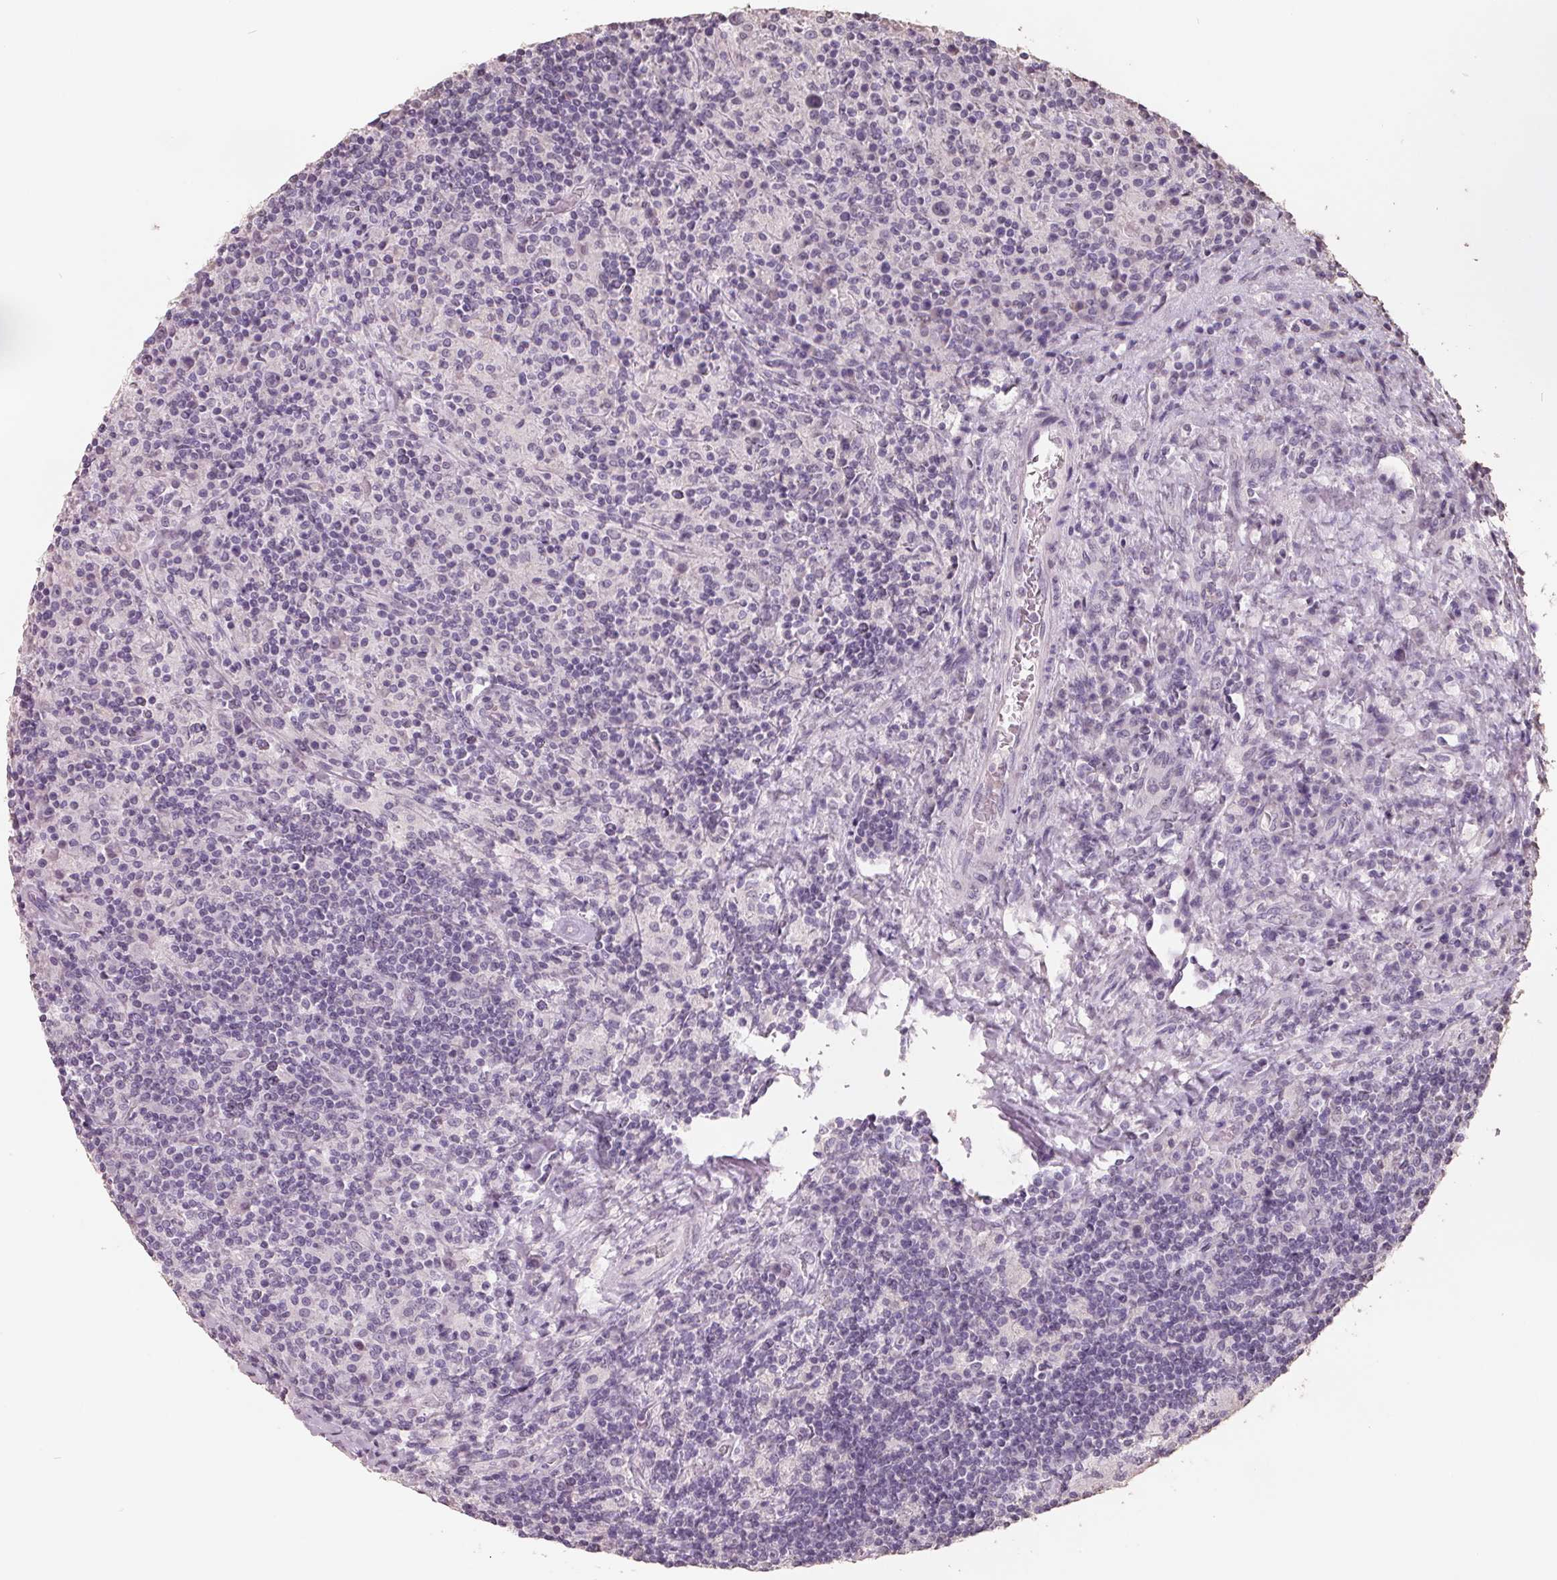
{"staining": {"intensity": "negative", "quantity": "none", "location": "none"}, "tissue": "lymphoma", "cell_type": "Tumor cells", "image_type": "cancer", "snomed": [{"axis": "morphology", "description": "Hodgkin's disease, NOS"}, {"axis": "topography", "description": "Lymph node"}], "caption": "High magnification brightfield microscopy of lymphoma stained with DAB (3,3'-diaminobenzidine) (brown) and counterstained with hematoxylin (blue): tumor cells show no significant staining.", "gene": "FTCD", "patient": {"sex": "male", "age": 70}}